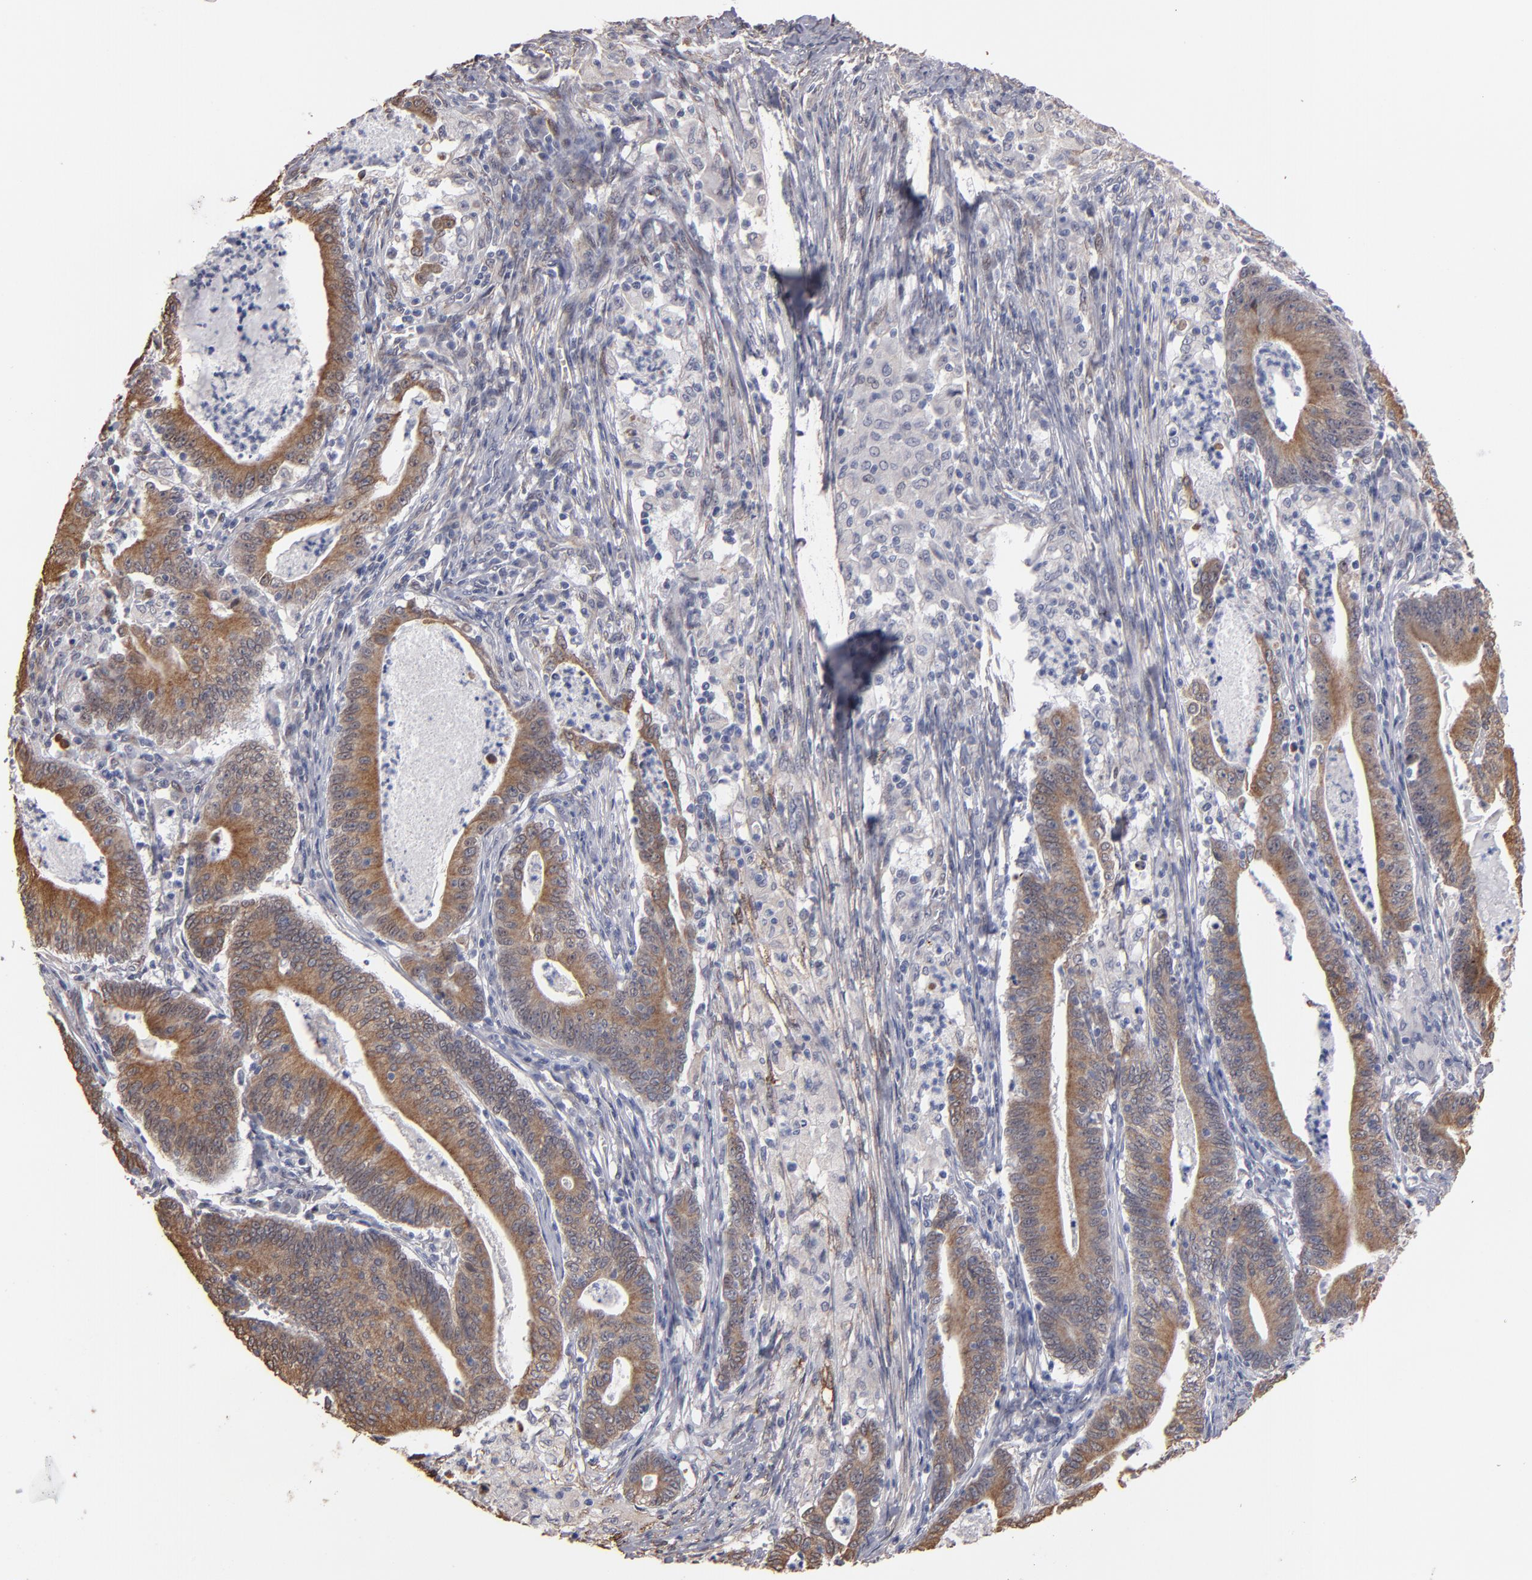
{"staining": {"intensity": "moderate", "quantity": ">75%", "location": "cytoplasmic/membranous"}, "tissue": "stomach cancer", "cell_type": "Tumor cells", "image_type": "cancer", "snomed": [{"axis": "morphology", "description": "Adenocarcinoma, NOS"}, {"axis": "topography", "description": "Stomach, lower"}], "caption": "Immunohistochemical staining of stomach cancer (adenocarcinoma) shows medium levels of moderate cytoplasmic/membranous expression in approximately >75% of tumor cells.", "gene": "PGRMC1", "patient": {"sex": "female", "age": 86}}